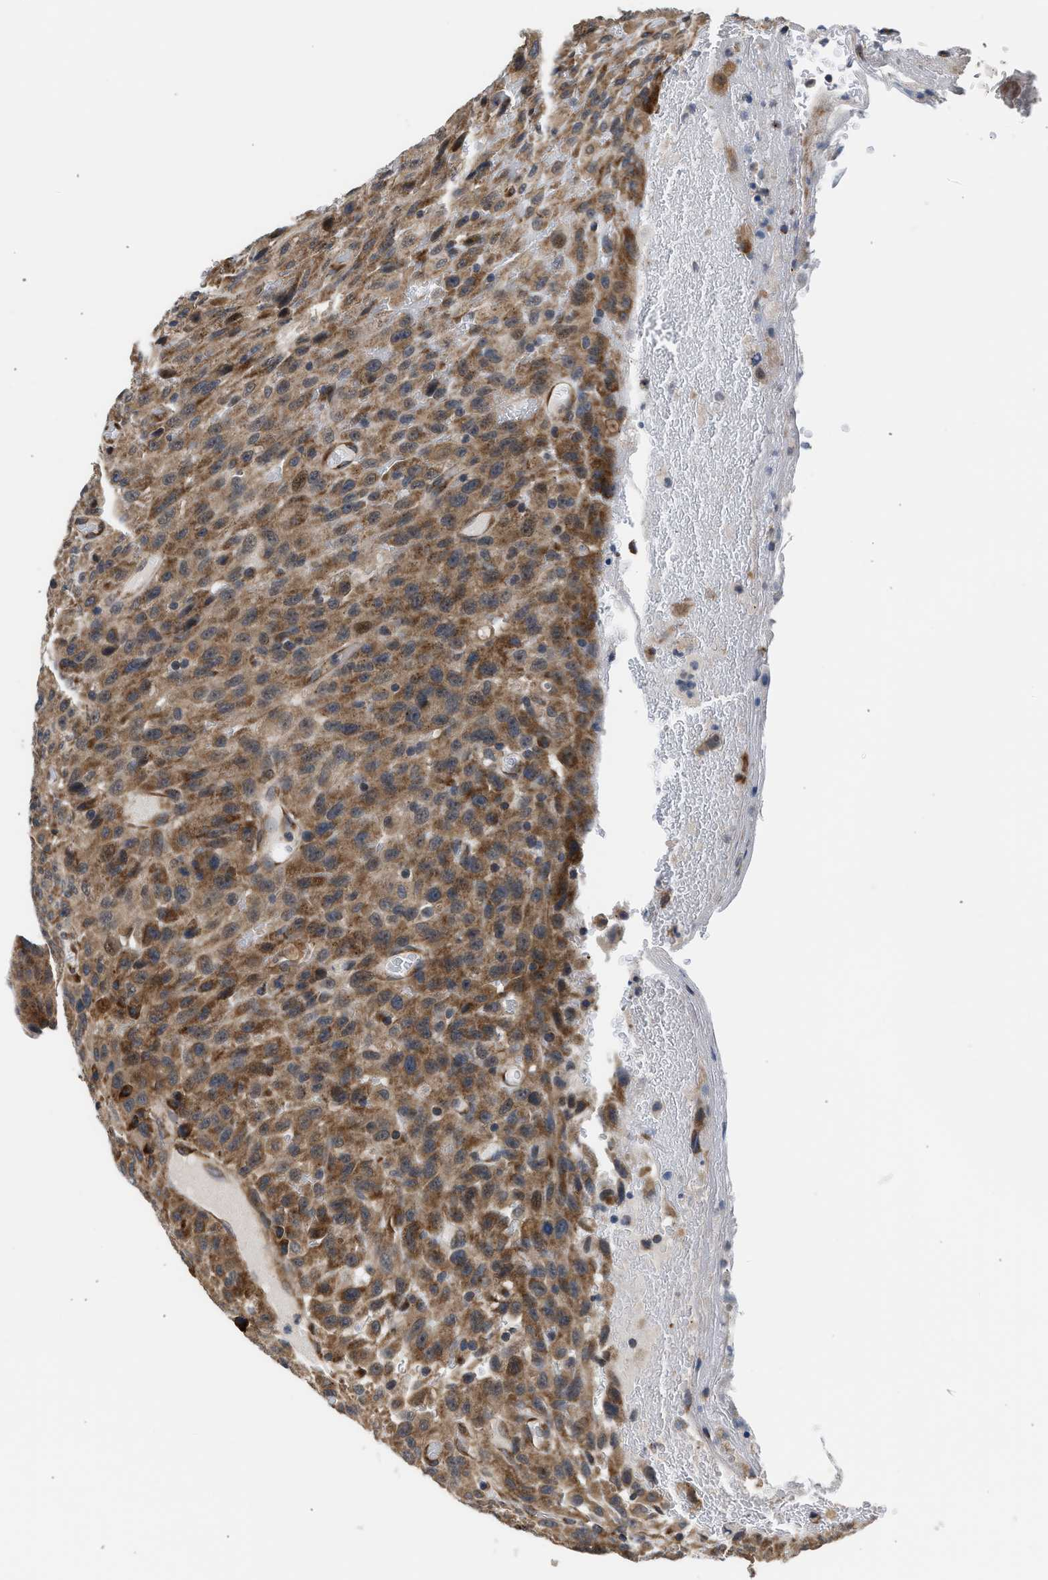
{"staining": {"intensity": "moderate", "quantity": ">75%", "location": "cytoplasmic/membranous"}, "tissue": "urothelial cancer", "cell_type": "Tumor cells", "image_type": "cancer", "snomed": [{"axis": "morphology", "description": "Urothelial carcinoma, High grade"}, {"axis": "topography", "description": "Urinary bladder"}], "caption": "High-magnification brightfield microscopy of urothelial cancer stained with DAB (3,3'-diaminobenzidine) (brown) and counterstained with hematoxylin (blue). tumor cells exhibit moderate cytoplasmic/membranous expression is identified in about>75% of cells. Nuclei are stained in blue.", "gene": "POLG2", "patient": {"sex": "male", "age": 66}}